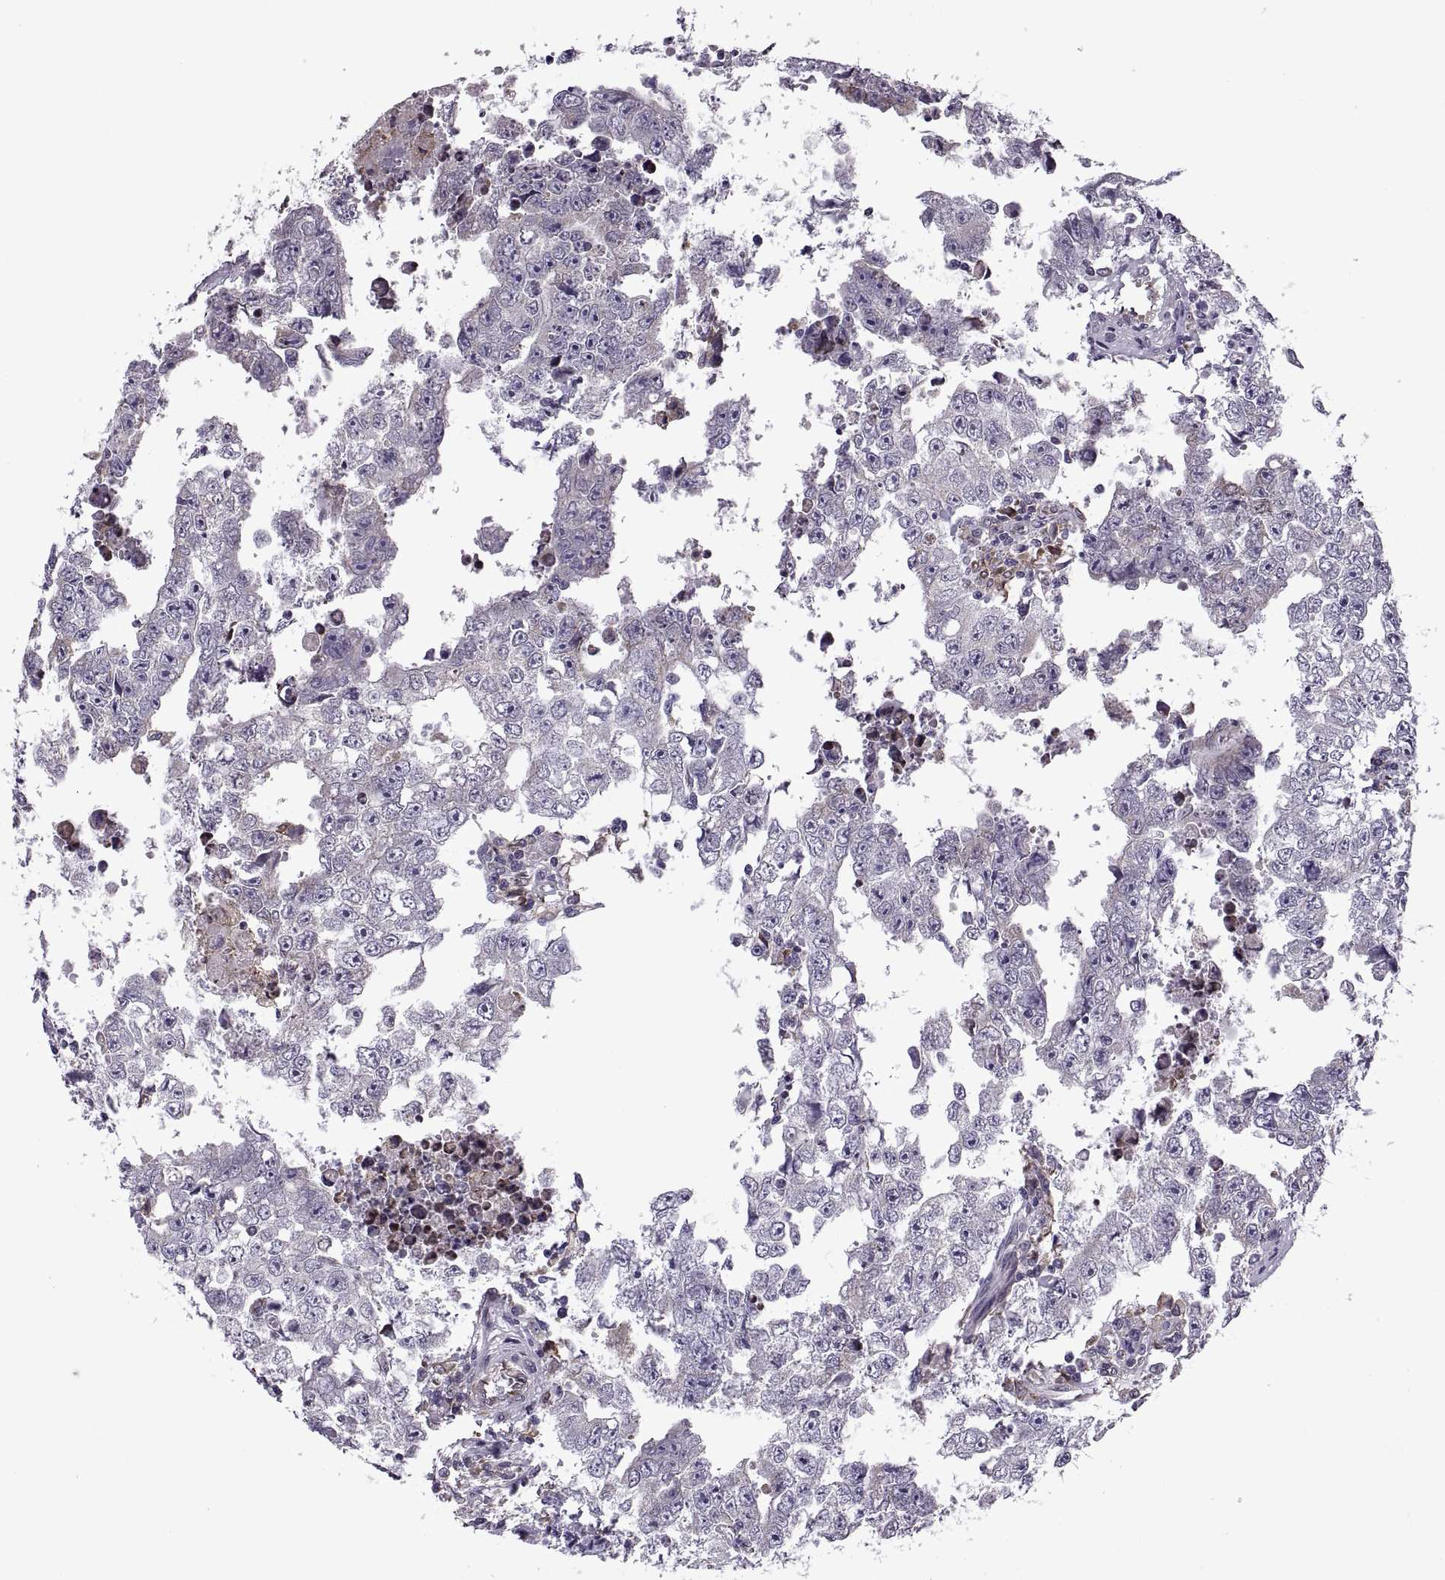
{"staining": {"intensity": "moderate", "quantity": "<25%", "location": "cytoplasmic/membranous"}, "tissue": "testis cancer", "cell_type": "Tumor cells", "image_type": "cancer", "snomed": [{"axis": "morphology", "description": "Carcinoma, Embryonal, NOS"}, {"axis": "topography", "description": "Testis"}], "caption": "The image reveals a brown stain indicating the presence of a protein in the cytoplasmic/membranous of tumor cells in testis cancer (embryonal carcinoma).", "gene": "LETM2", "patient": {"sex": "male", "age": 36}}